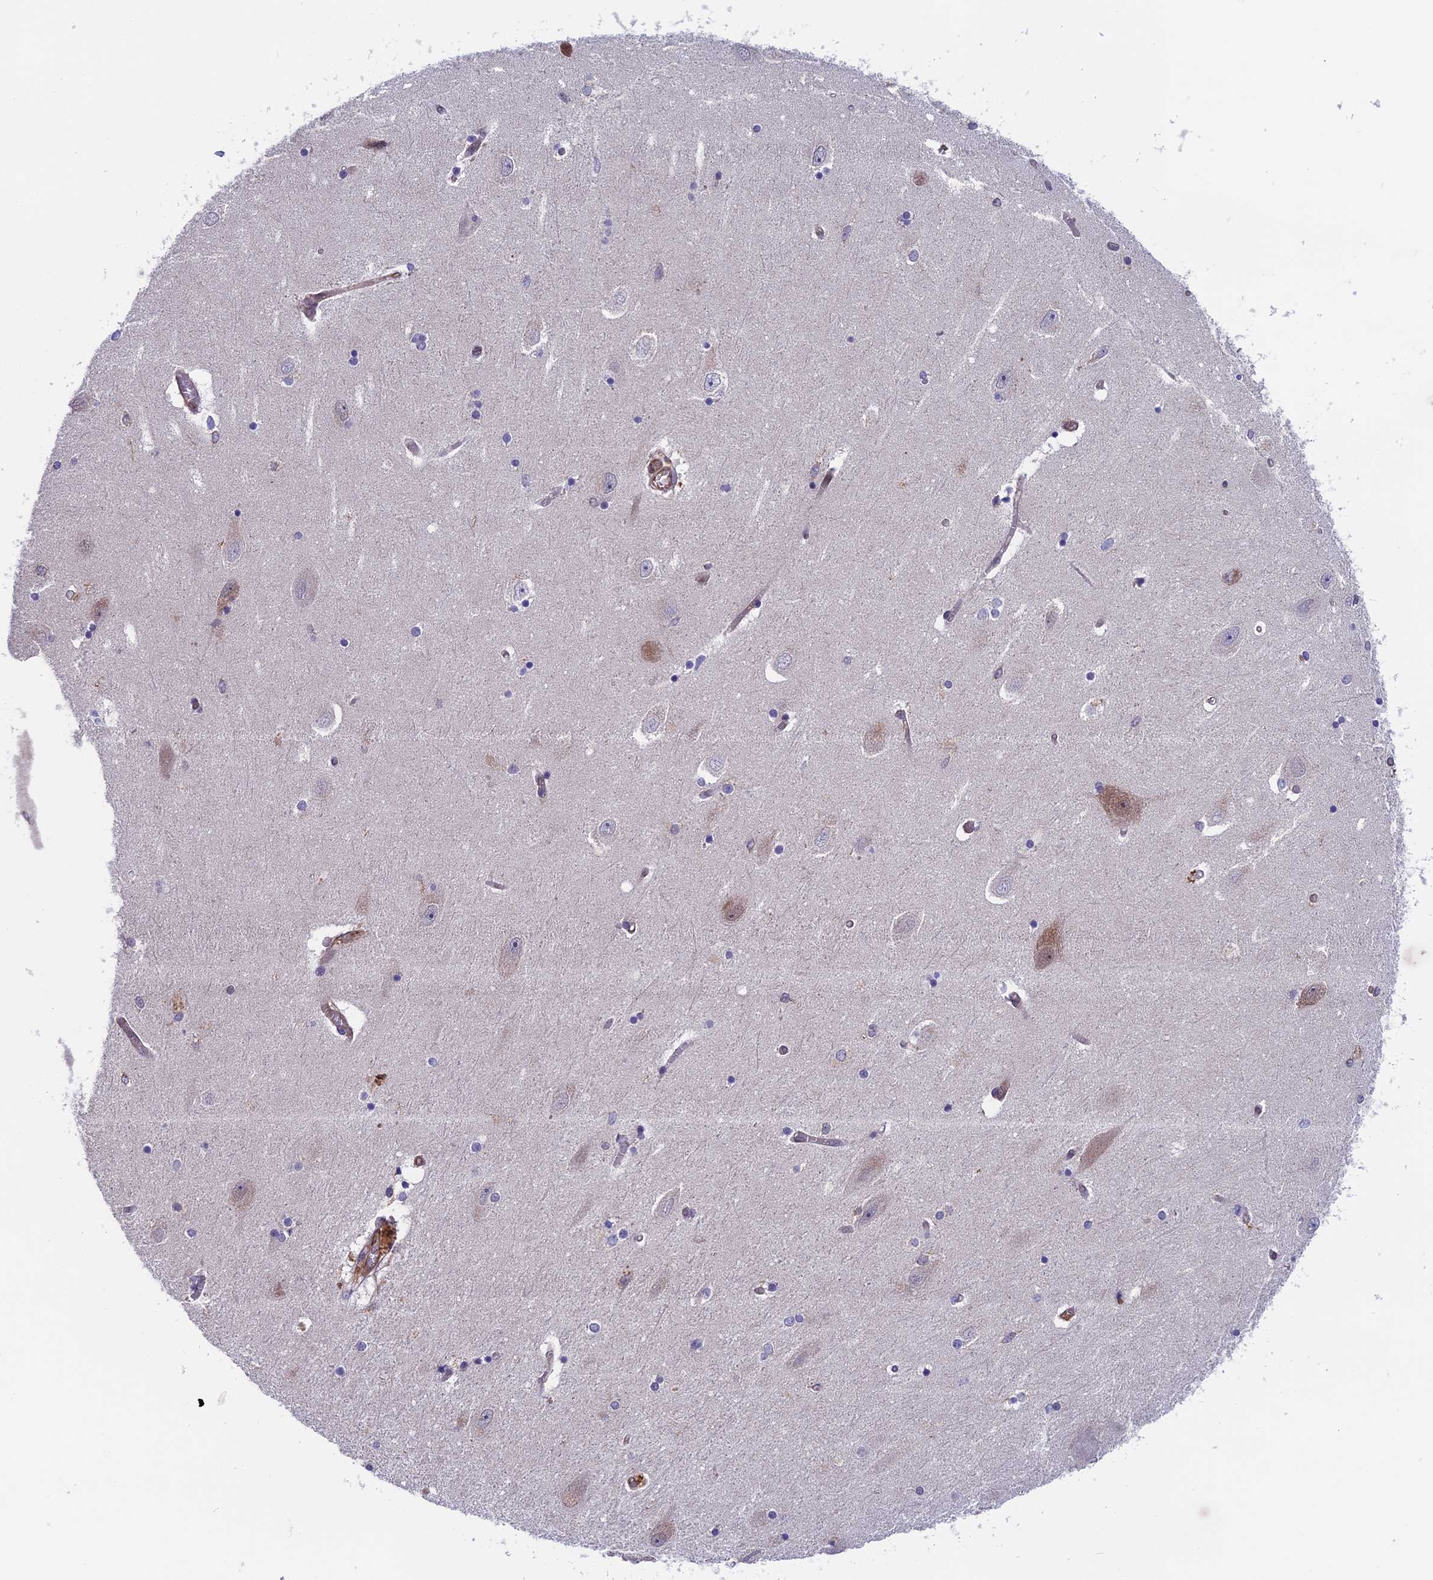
{"staining": {"intensity": "weak", "quantity": "<25%", "location": "cytoplasmic/membranous"}, "tissue": "hippocampus", "cell_type": "Glial cells", "image_type": "normal", "snomed": [{"axis": "morphology", "description": "Normal tissue, NOS"}, {"axis": "topography", "description": "Hippocampus"}], "caption": "Immunohistochemistry (IHC) image of benign hippocampus: hippocampus stained with DAB (3,3'-diaminobenzidine) reveals no significant protein expression in glial cells. (IHC, brightfield microscopy, high magnification).", "gene": "MAST2", "patient": {"sex": "female", "age": 54}}